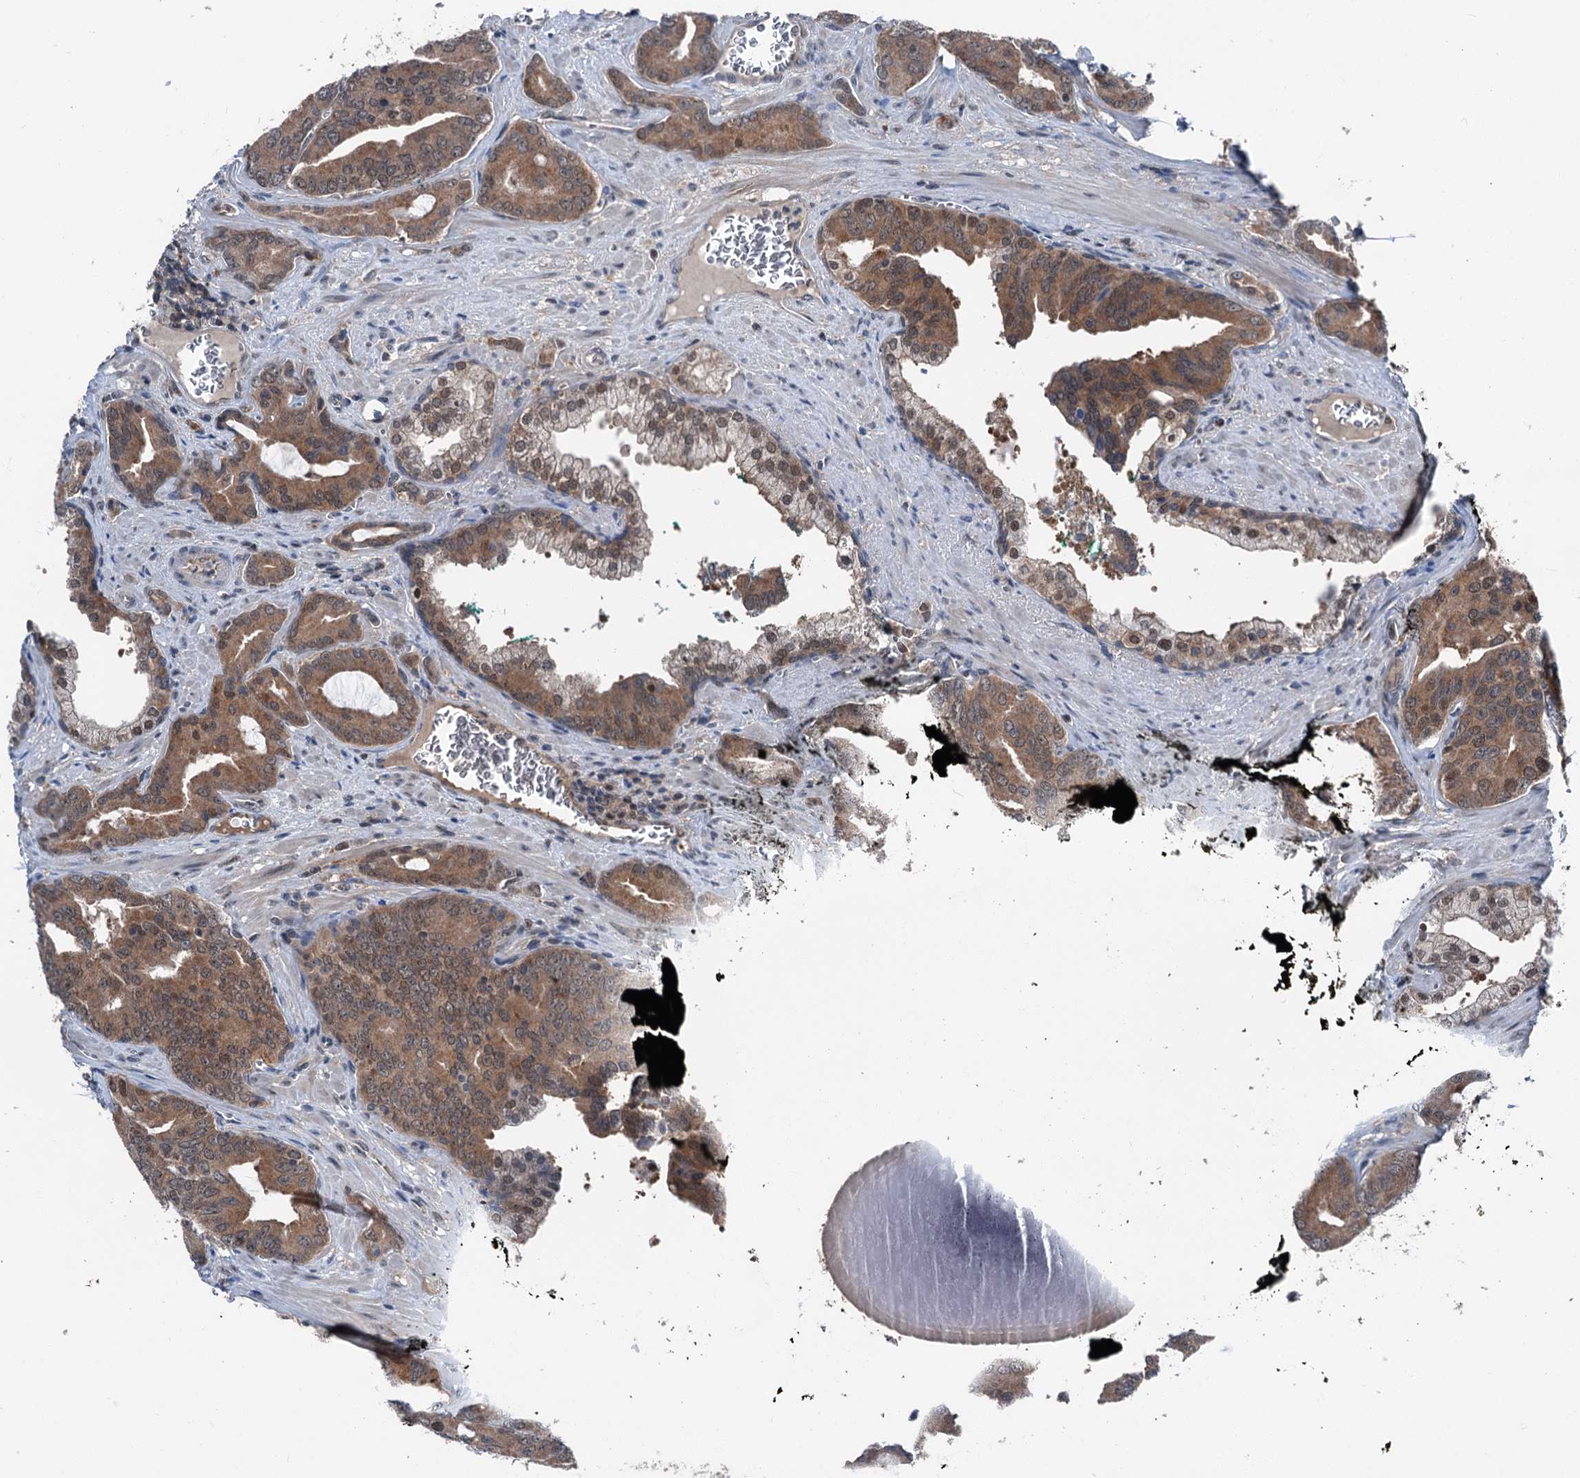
{"staining": {"intensity": "moderate", "quantity": ">75%", "location": "cytoplasmic/membranous,nuclear"}, "tissue": "prostate cancer", "cell_type": "Tumor cells", "image_type": "cancer", "snomed": [{"axis": "morphology", "description": "Adenocarcinoma, High grade"}, {"axis": "topography", "description": "Prostate"}], "caption": "A high-resolution photomicrograph shows immunohistochemistry (IHC) staining of prostate adenocarcinoma (high-grade), which displays moderate cytoplasmic/membranous and nuclear positivity in about >75% of tumor cells.", "gene": "PSMD13", "patient": {"sex": "male", "age": 72}}